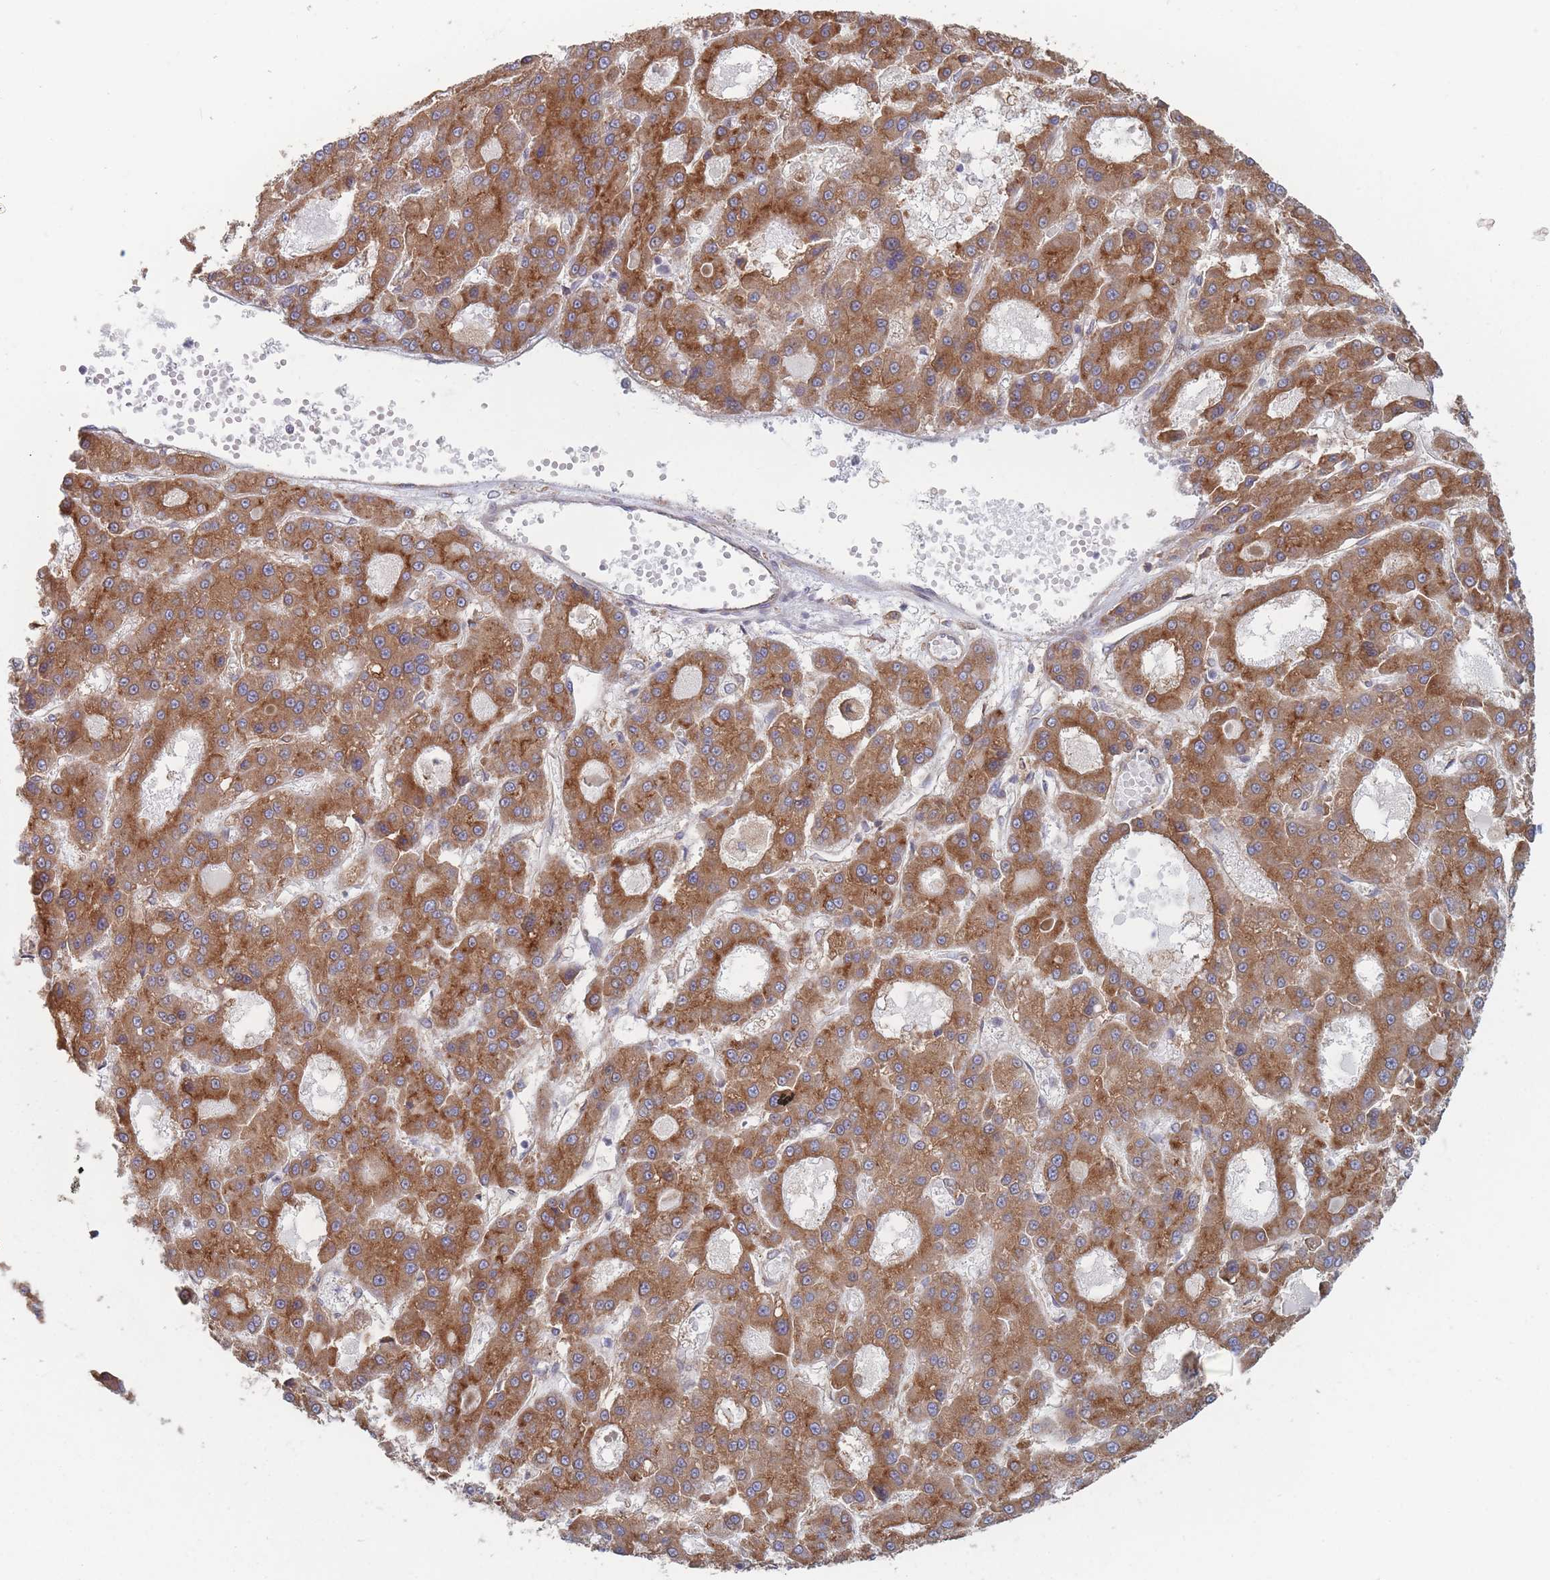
{"staining": {"intensity": "strong", "quantity": ">75%", "location": "cytoplasmic/membranous"}, "tissue": "liver cancer", "cell_type": "Tumor cells", "image_type": "cancer", "snomed": [{"axis": "morphology", "description": "Carcinoma, Hepatocellular, NOS"}, {"axis": "topography", "description": "Liver"}], "caption": "This is an image of immunohistochemistry (IHC) staining of hepatocellular carcinoma (liver), which shows strong staining in the cytoplasmic/membranous of tumor cells.", "gene": "KDSR", "patient": {"sex": "male", "age": 70}}